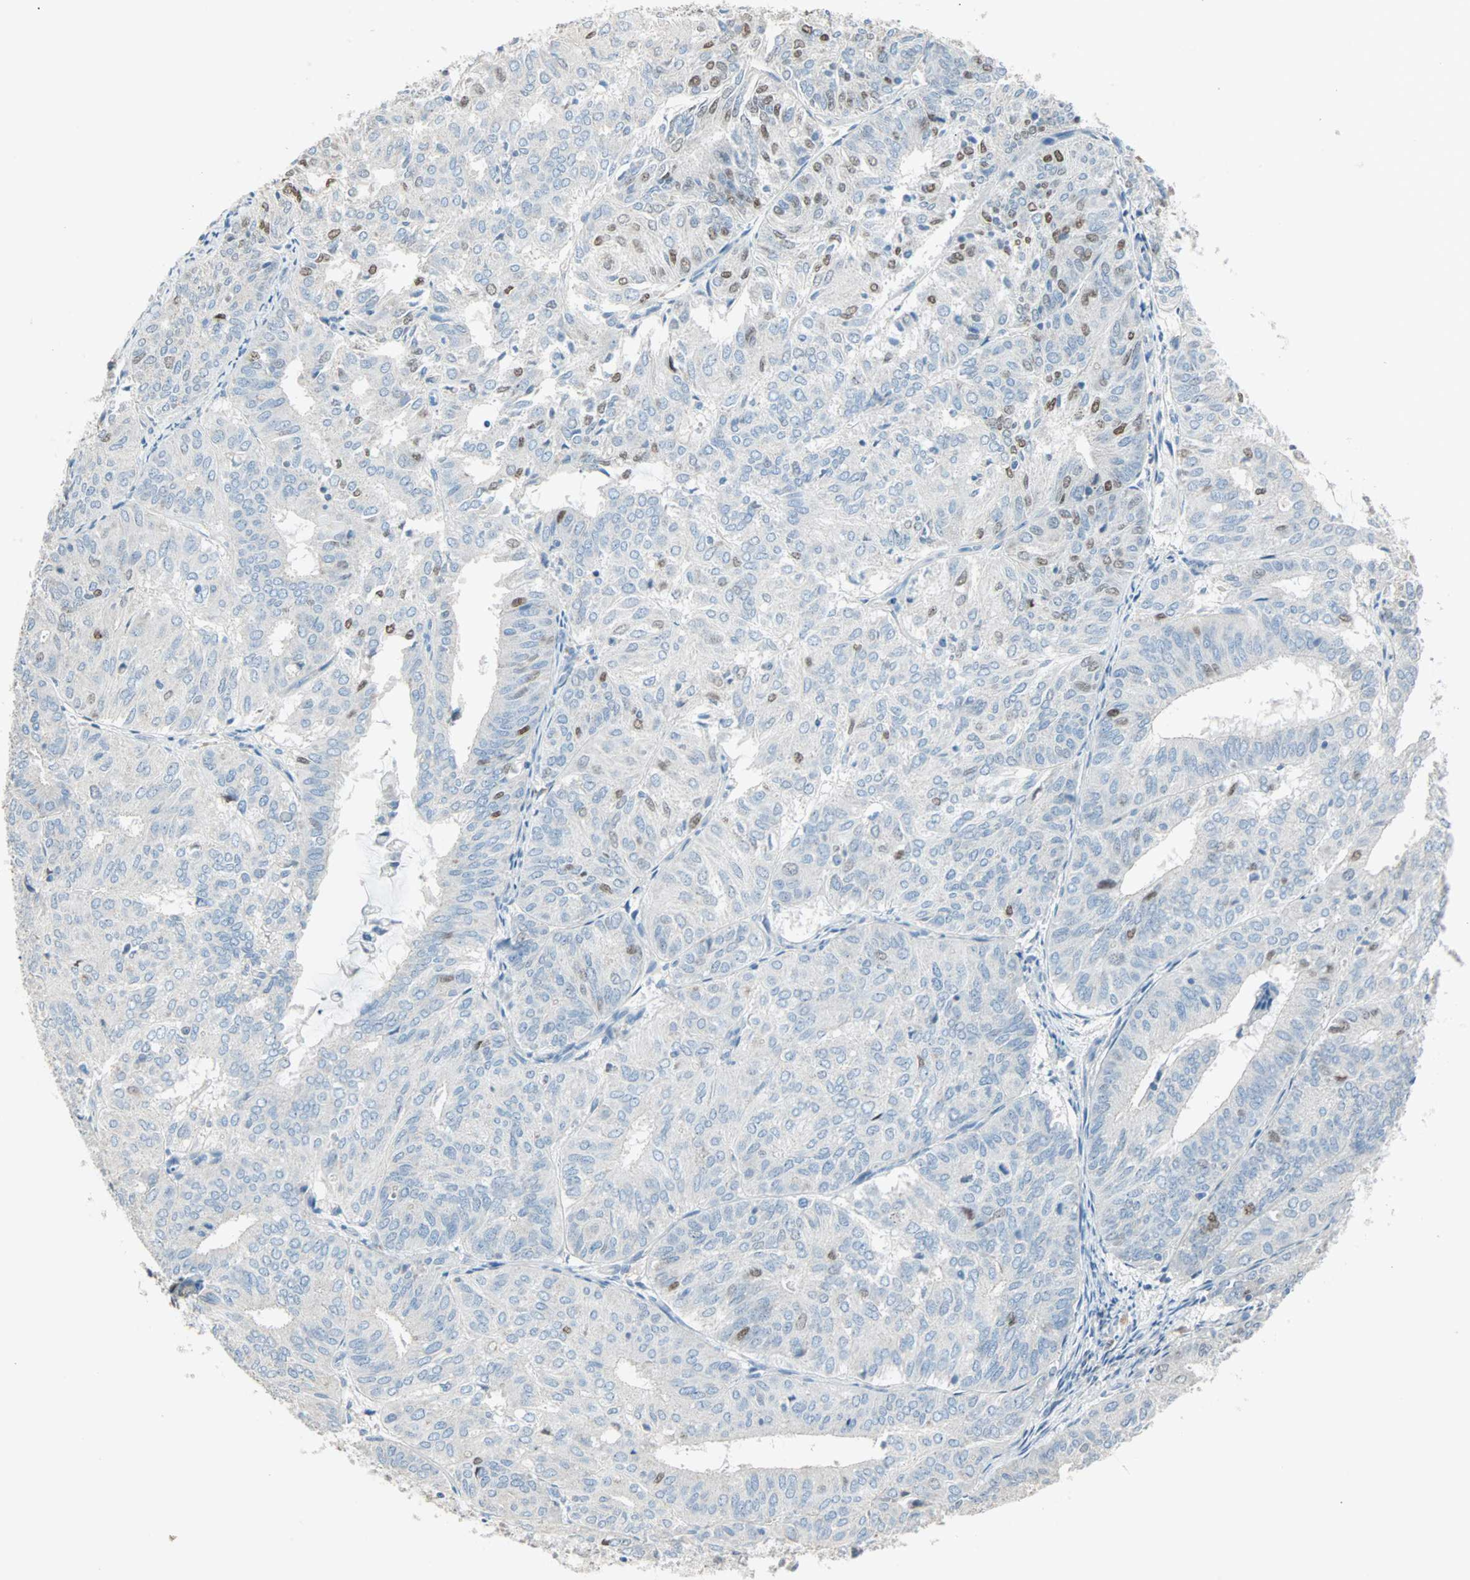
{"staining": {"intensity": "moderate", "quantity": "<25%", "location": "nuclear"}, "tissue": "endometrial cancer", "cell_type": "Tumor cells", "image_type": "cancer", "snomed": [{"axis": "morphology", "description": "Adenocarcinoma, NOS"}, {"axis": "topography", "description": "Uterus"}], "caption": "Brown immunohistochemical staining in human endometrial adenocarcinoma demonstrates moderate nuclear staining in approximately <25% of tumor cells.", "gene": "ACVRL1", "patient": {"sex": "female", "age": 60}}